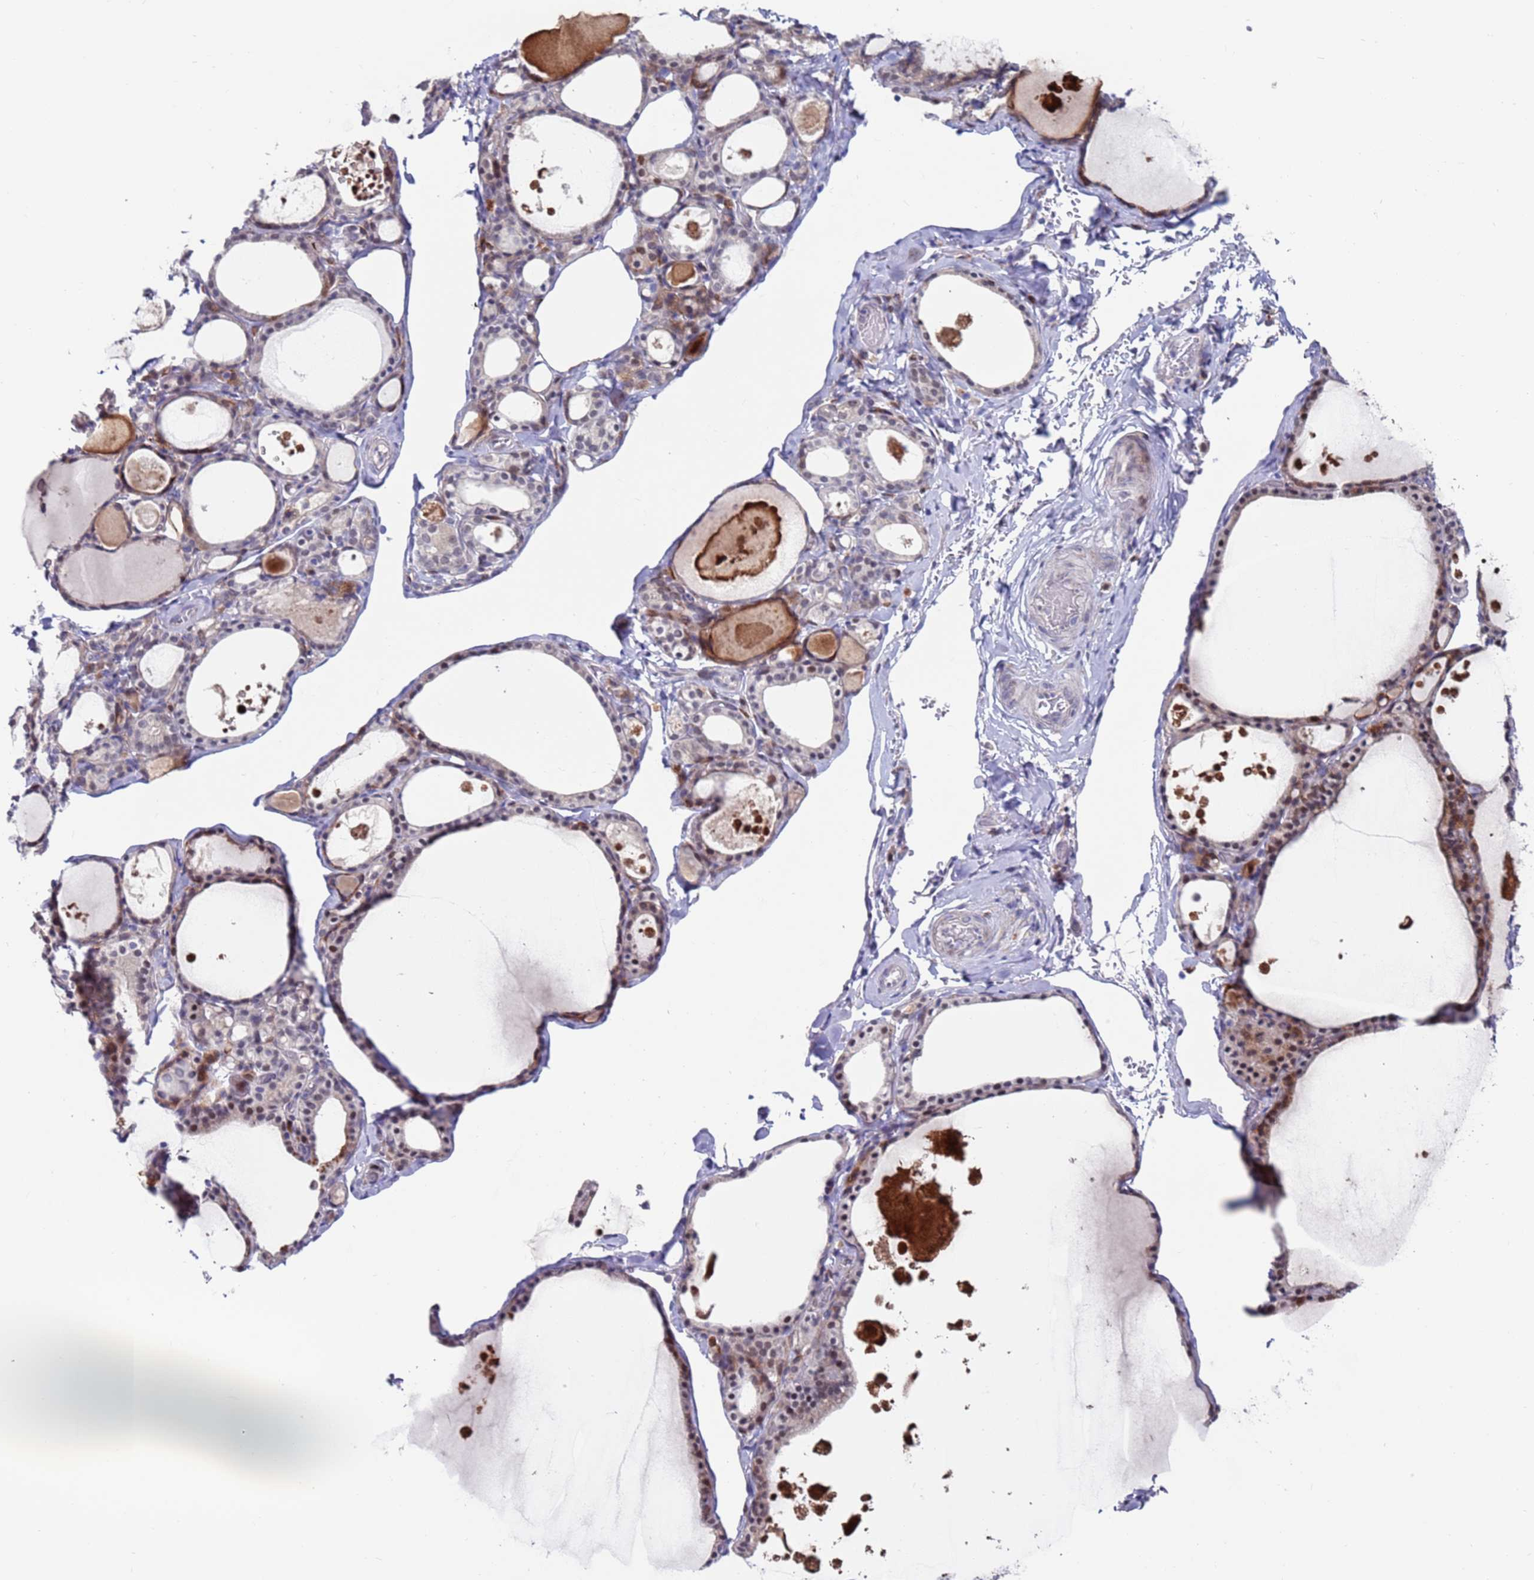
{"staining": {"intensity": "moderate", "quantity": "<25%", "location": "cytoplasmic/membranous,nuclear"}, "tissue": "thyroid gland", "cell_type": "Glandular cells", "image_type": "normal", "snomed": [{"axis": "morphology", "description": "Normal tissue, NOS"}, {"axis": "topography", "description": "Thyroid gland"}], "caption": "Moderate cytoplasmic/membranous,nuclear positivity is appreciated in about <25% of glandular cells in benign thyroid gland.", "gene": "FBXO27", "patient": {"sex": "male", "age": 56}}